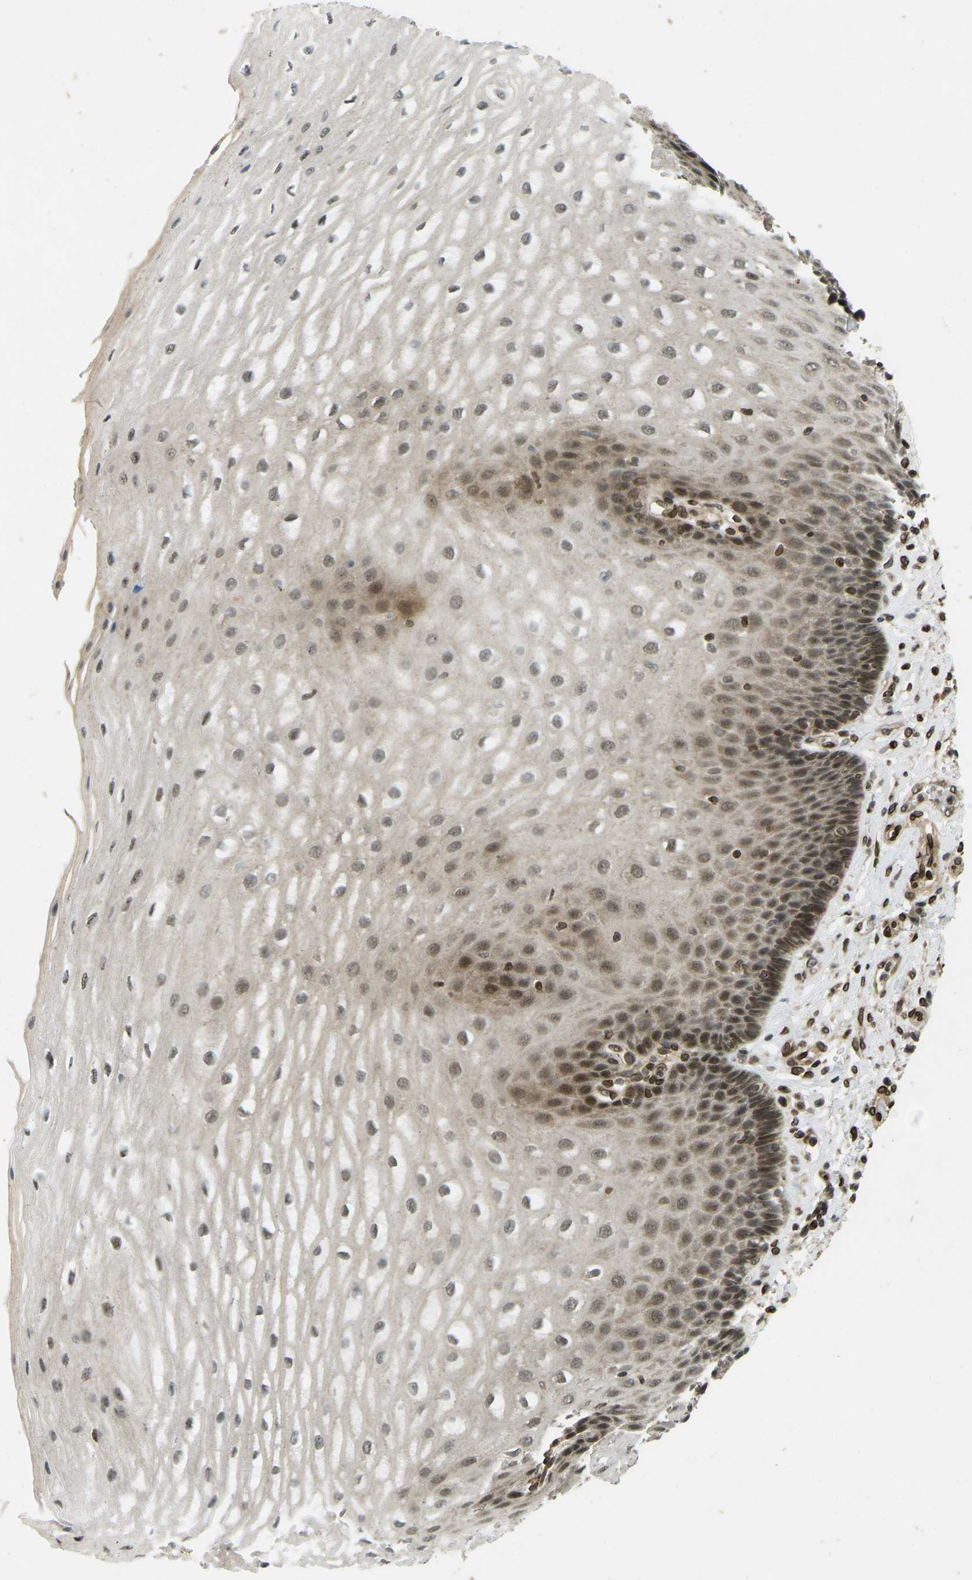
{"staining": {"intensity": "moderate", "quantity": "25%-75%", "location": "cytoplasmic/membranous,nuclear"}, "tissue": "esophagus", "cell_type": "Squamous epithelial cells", "image_type": "normal", "snomed": [{"axis": "morphology", "description": "Normal tissue, NOS"}, {"axis": "topography", "description": "Esophagus"}], "caption": "The photomicrograph demonstrates staining of benign esophagus, revealing moderate cytoplasmic/membranous,nuclear protein staining (brown color) within squamous epithelial cells. (IHC, brightfield microscopy, high magnification).", "gene": "SYNE1", "patient": {"sex": "male", "age": 54}}